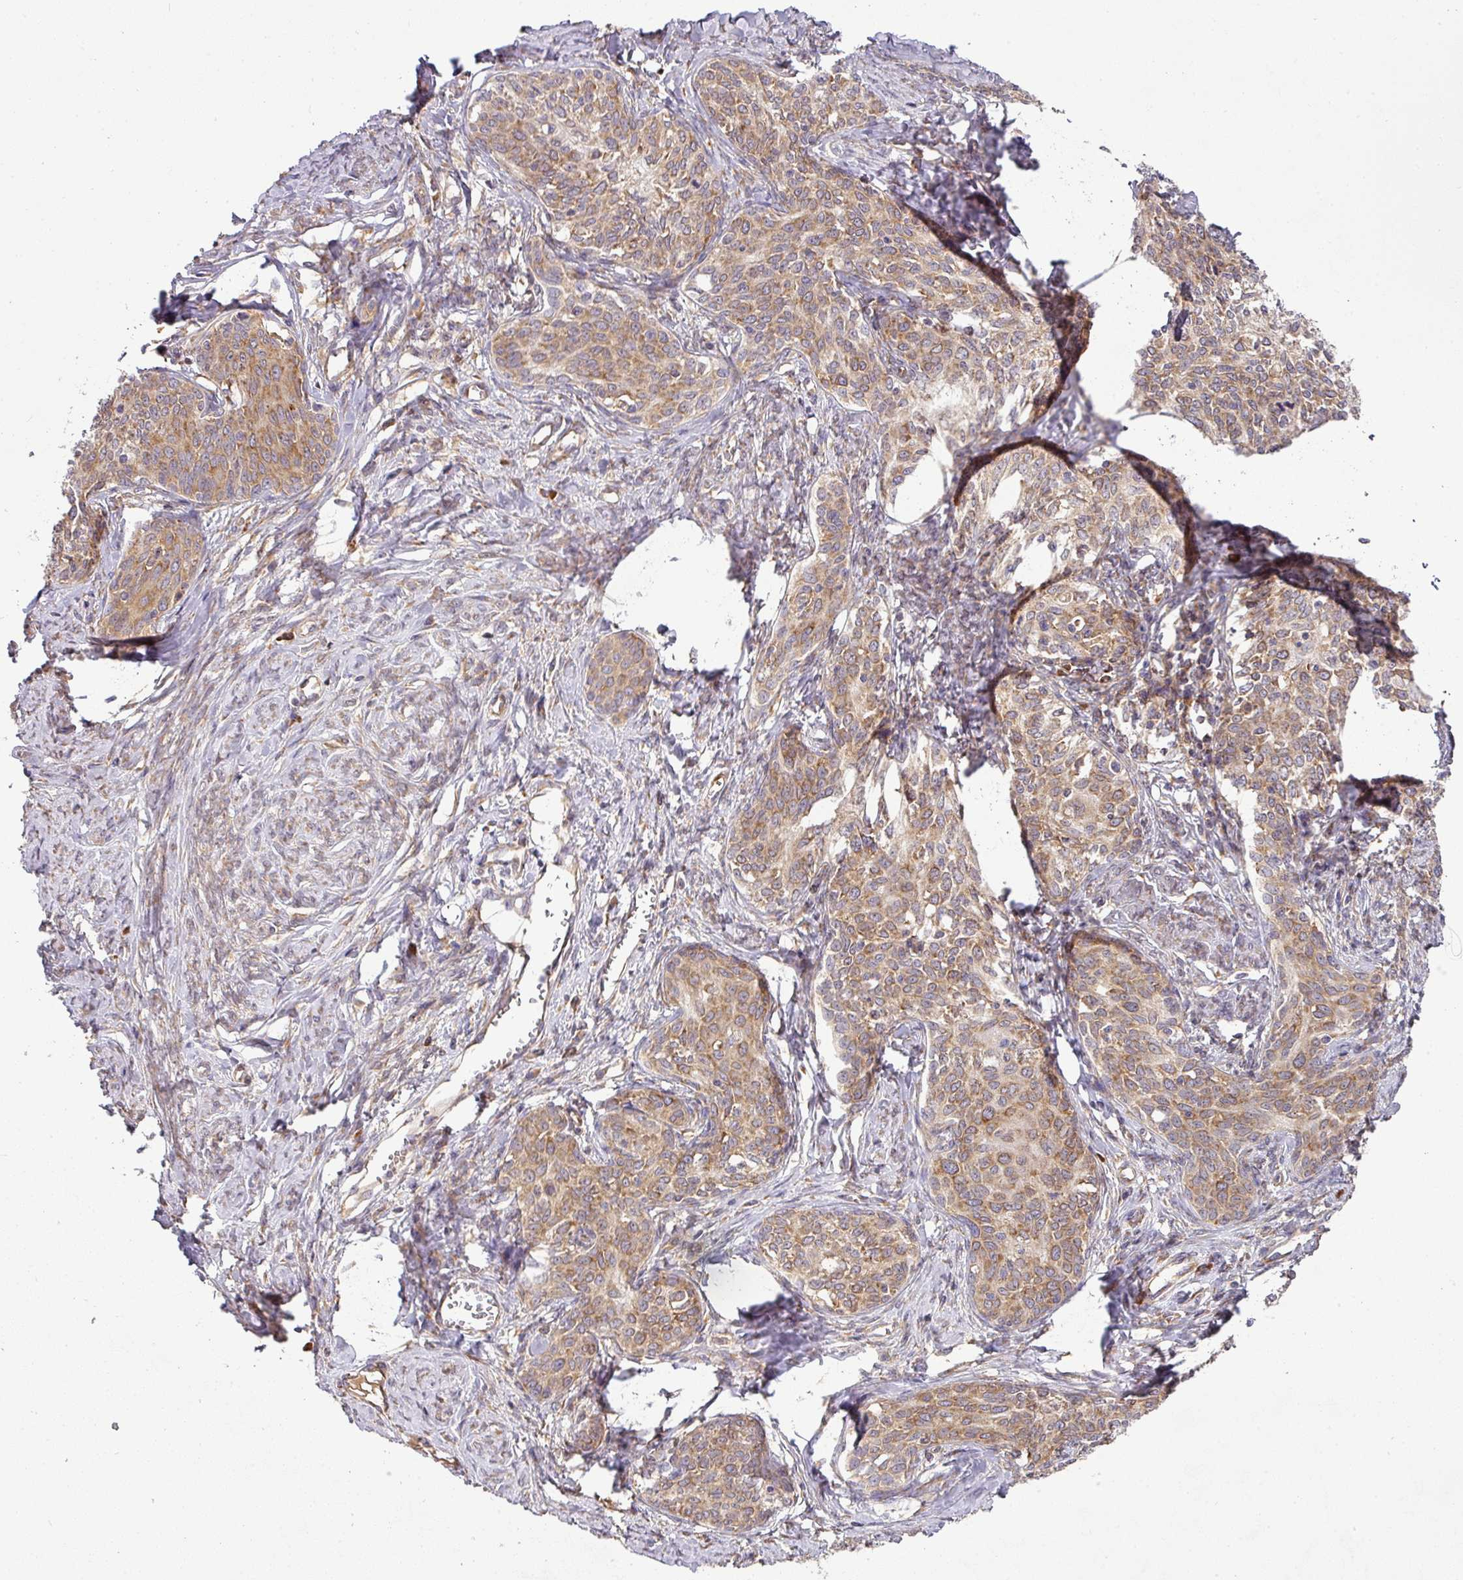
{"staining": {"intensity": "moderate", "quantity": "25%-75%", "location": "cytoplasmic/membranous"}, "tissue": "cervical cancer", "cell_type": "Tumor cells", "image_type": "cancer", "snomed": [{"axis": "morphology", "description": "Squamous cell carcinoma, NOS"}, {"axis": "morphology", "description": "Adenocarcinoma, NOS"}, {"axis": "topography", "description": "Cervix"}], "caption": "Protein analysis of cervical adenocarcinoma tissue demonstrates moderate cytoplasmic/membranous expression in about 25%-75% of tumor cells.", "gene": "GALP", "patient": {"sex": "female", "age": 52}}